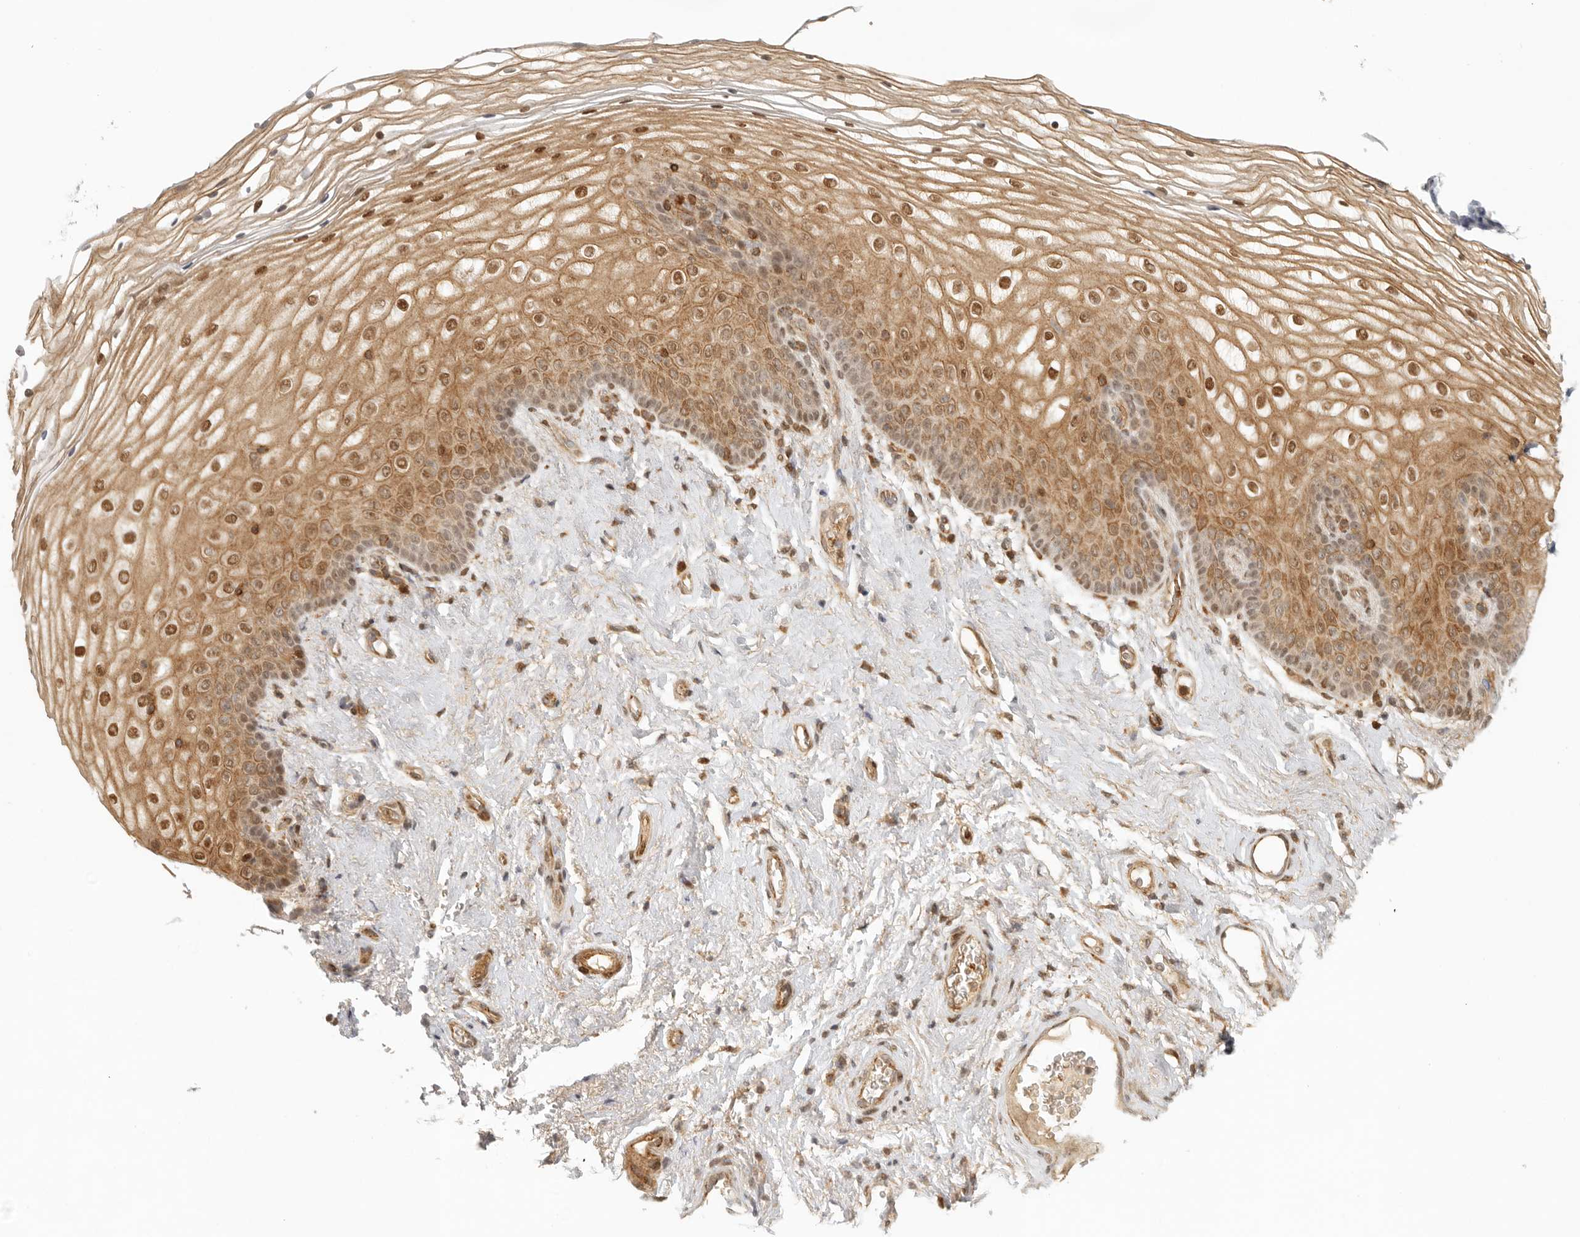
{"staining": {"intensity": "strong", "quantity": ">75%", "location": "cytoplasmic/membranous,nuclear"}, "tissue": "vagina", "cell_type": "Squamous epithelial cells", "image_type": "normal", "snomed": [{"axis": "morphology", "description": "Normal tissue, NOS"}, {"axis": "topography", "description": "Vagina"}], "caption": "About >75% of squamous epithelial cells in benign vagina reveal strong cytoplasmic/membranous,nuclear protein positivity as visualized by brown immunohistochemical staining.", "gene": "AHDC1", "patient": {"sex": "female", "age": 60}}